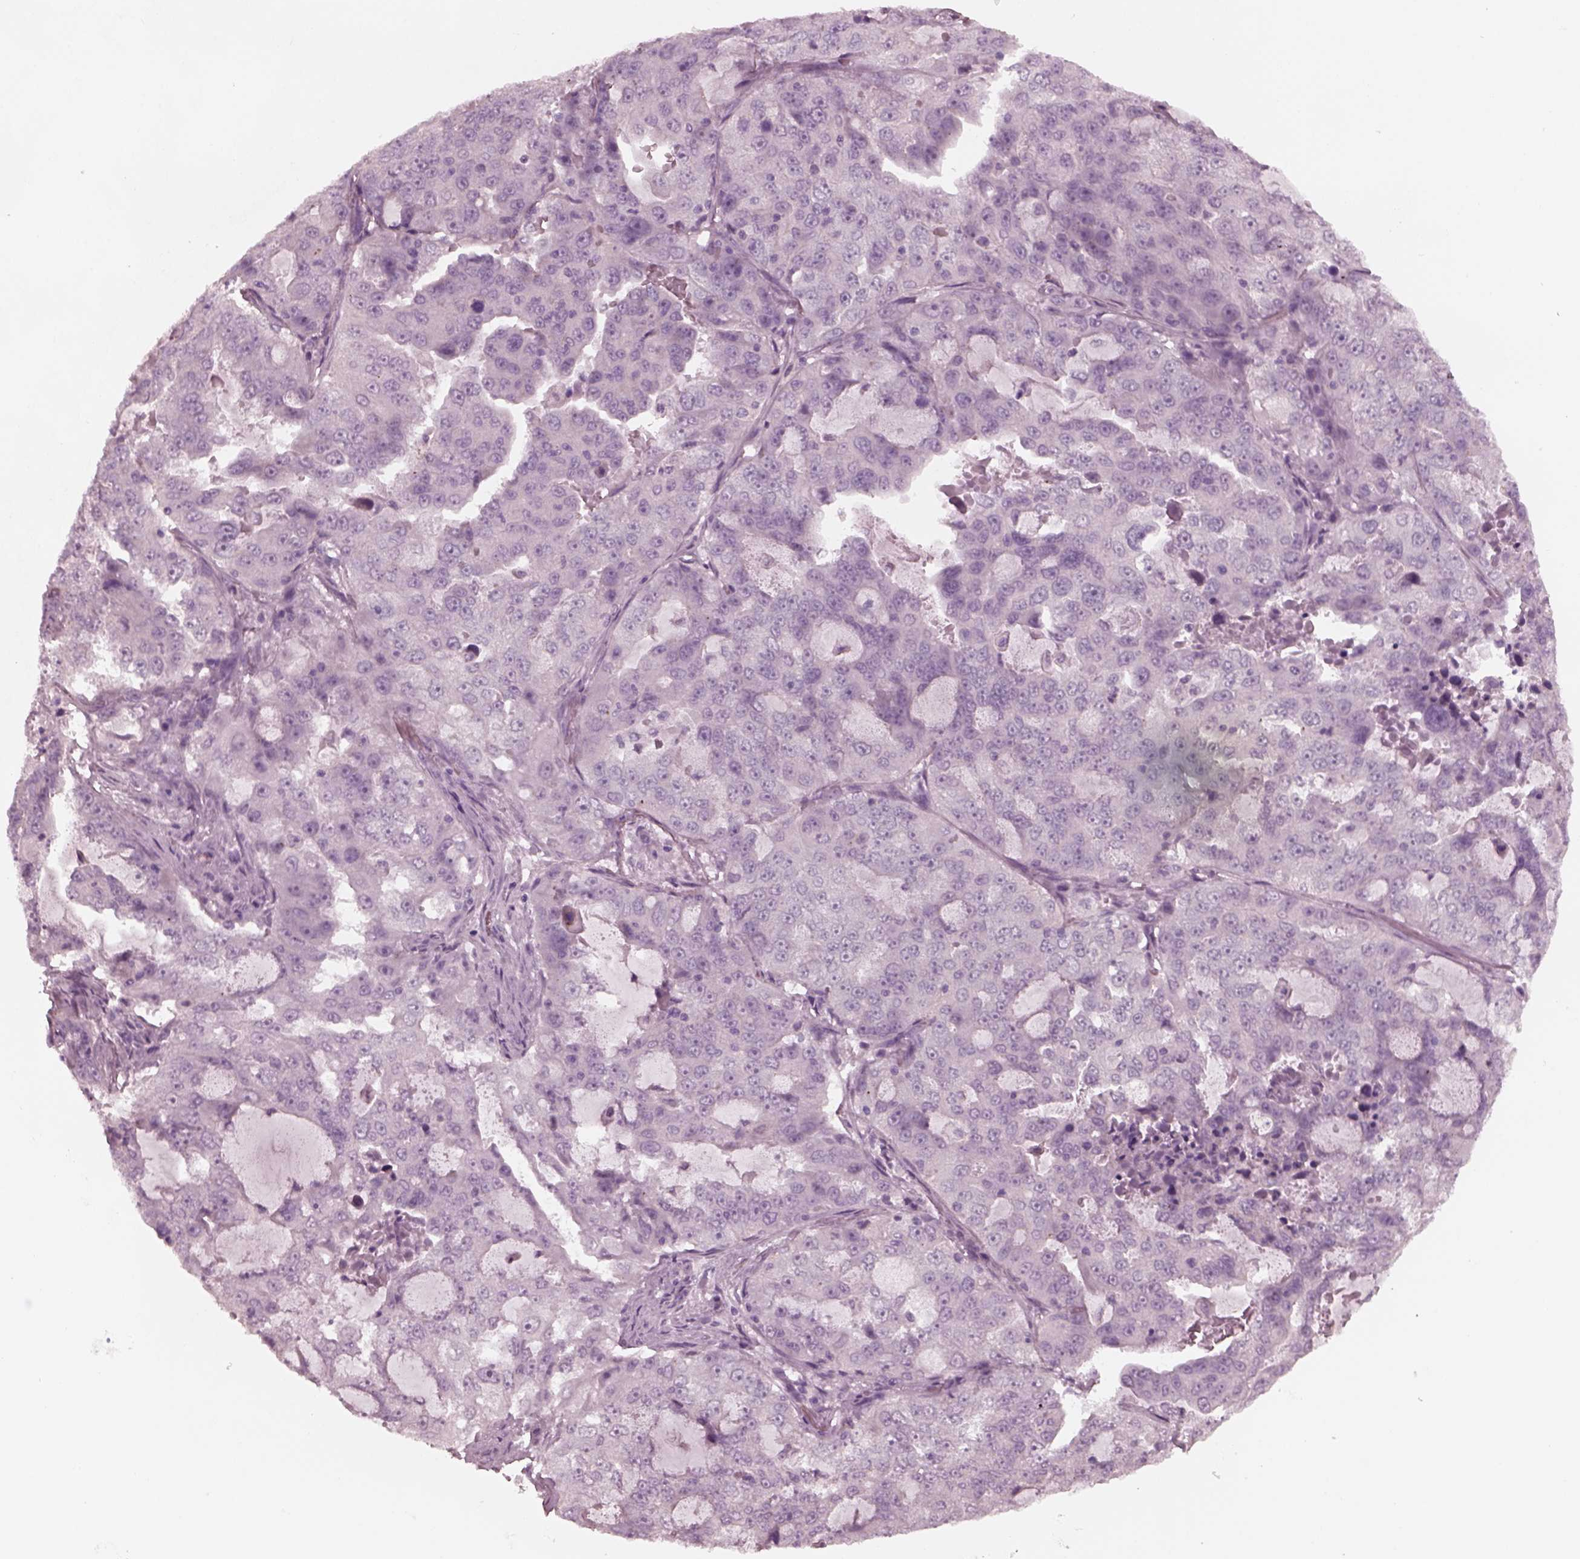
{"staining": {"intensity": "negative", "quantity": "none", "location": "none"}, "tissue": "lung cancer", "cell_type": "Tumor cells", "image_type": "cancer", "snomed": [{"axis": "morphology", "description": "Adenocarcinoma, NOS"}, {"axis": "topography", "description": "Lung"}], "caption": "Protein analysis of lung adenocarcinoma reveals no significant expression in tumor cells.", "gene": "YY2", "patient": {"sex": "female", "age": 61}}